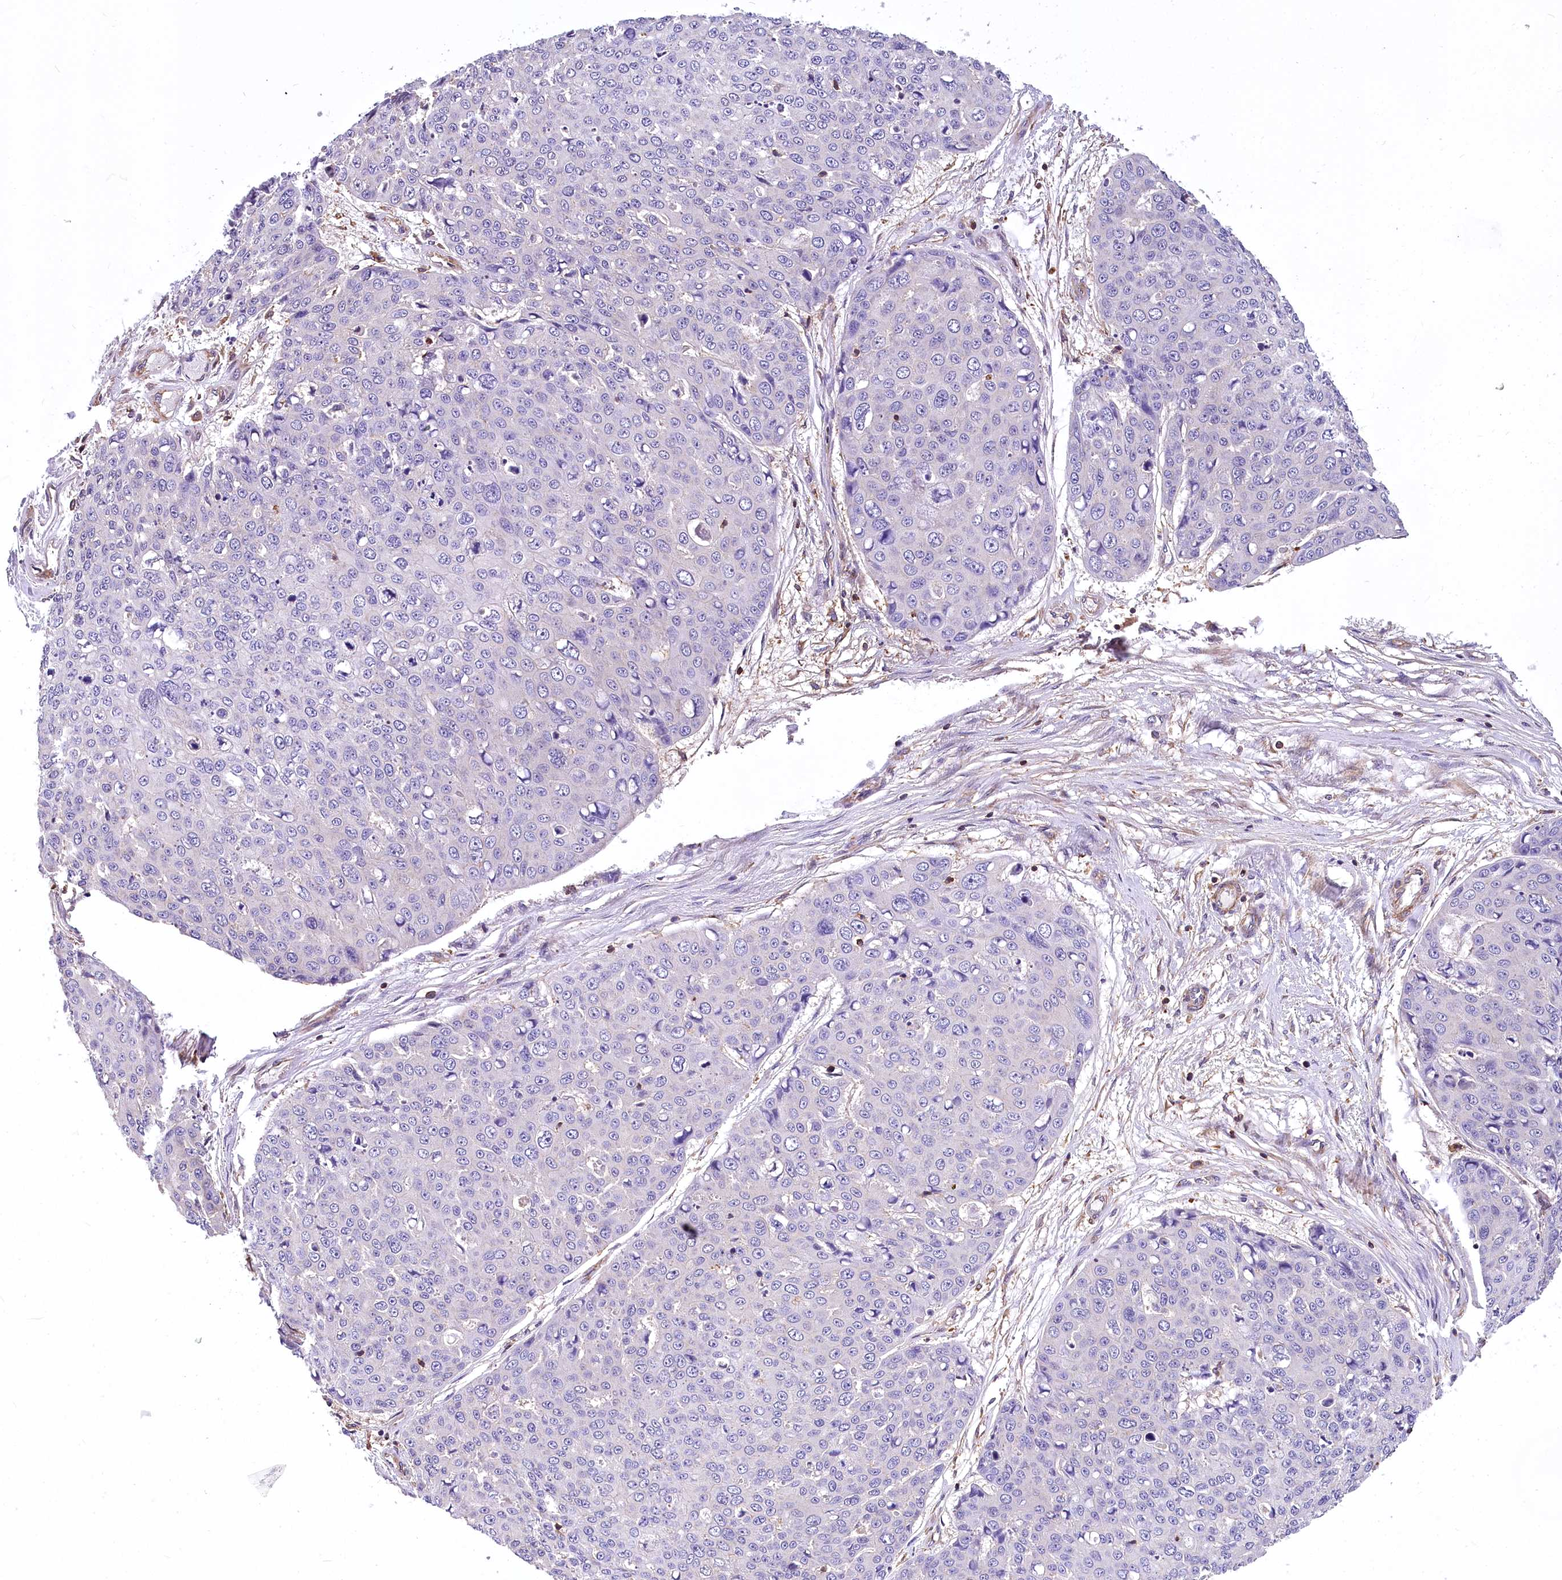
{"staining": {"intensity": "negative", "quantity": "none", "location": "none"}, "tissue": "skin cancer", "cell_type": "Tumor cells", "image_type": "cancer", "snomed": [{"axis": "morphology", "description": "Squamous cell carcinoma, NOS"}, {"axis": "topography", "description": "Skin"}], "caption": "This is a image of IHC staining of skin squamous cell carcinoma, which shows no staining in tumor cells.", "gene": "DPP3", "patient": {"sex": "male", "age": 71}}